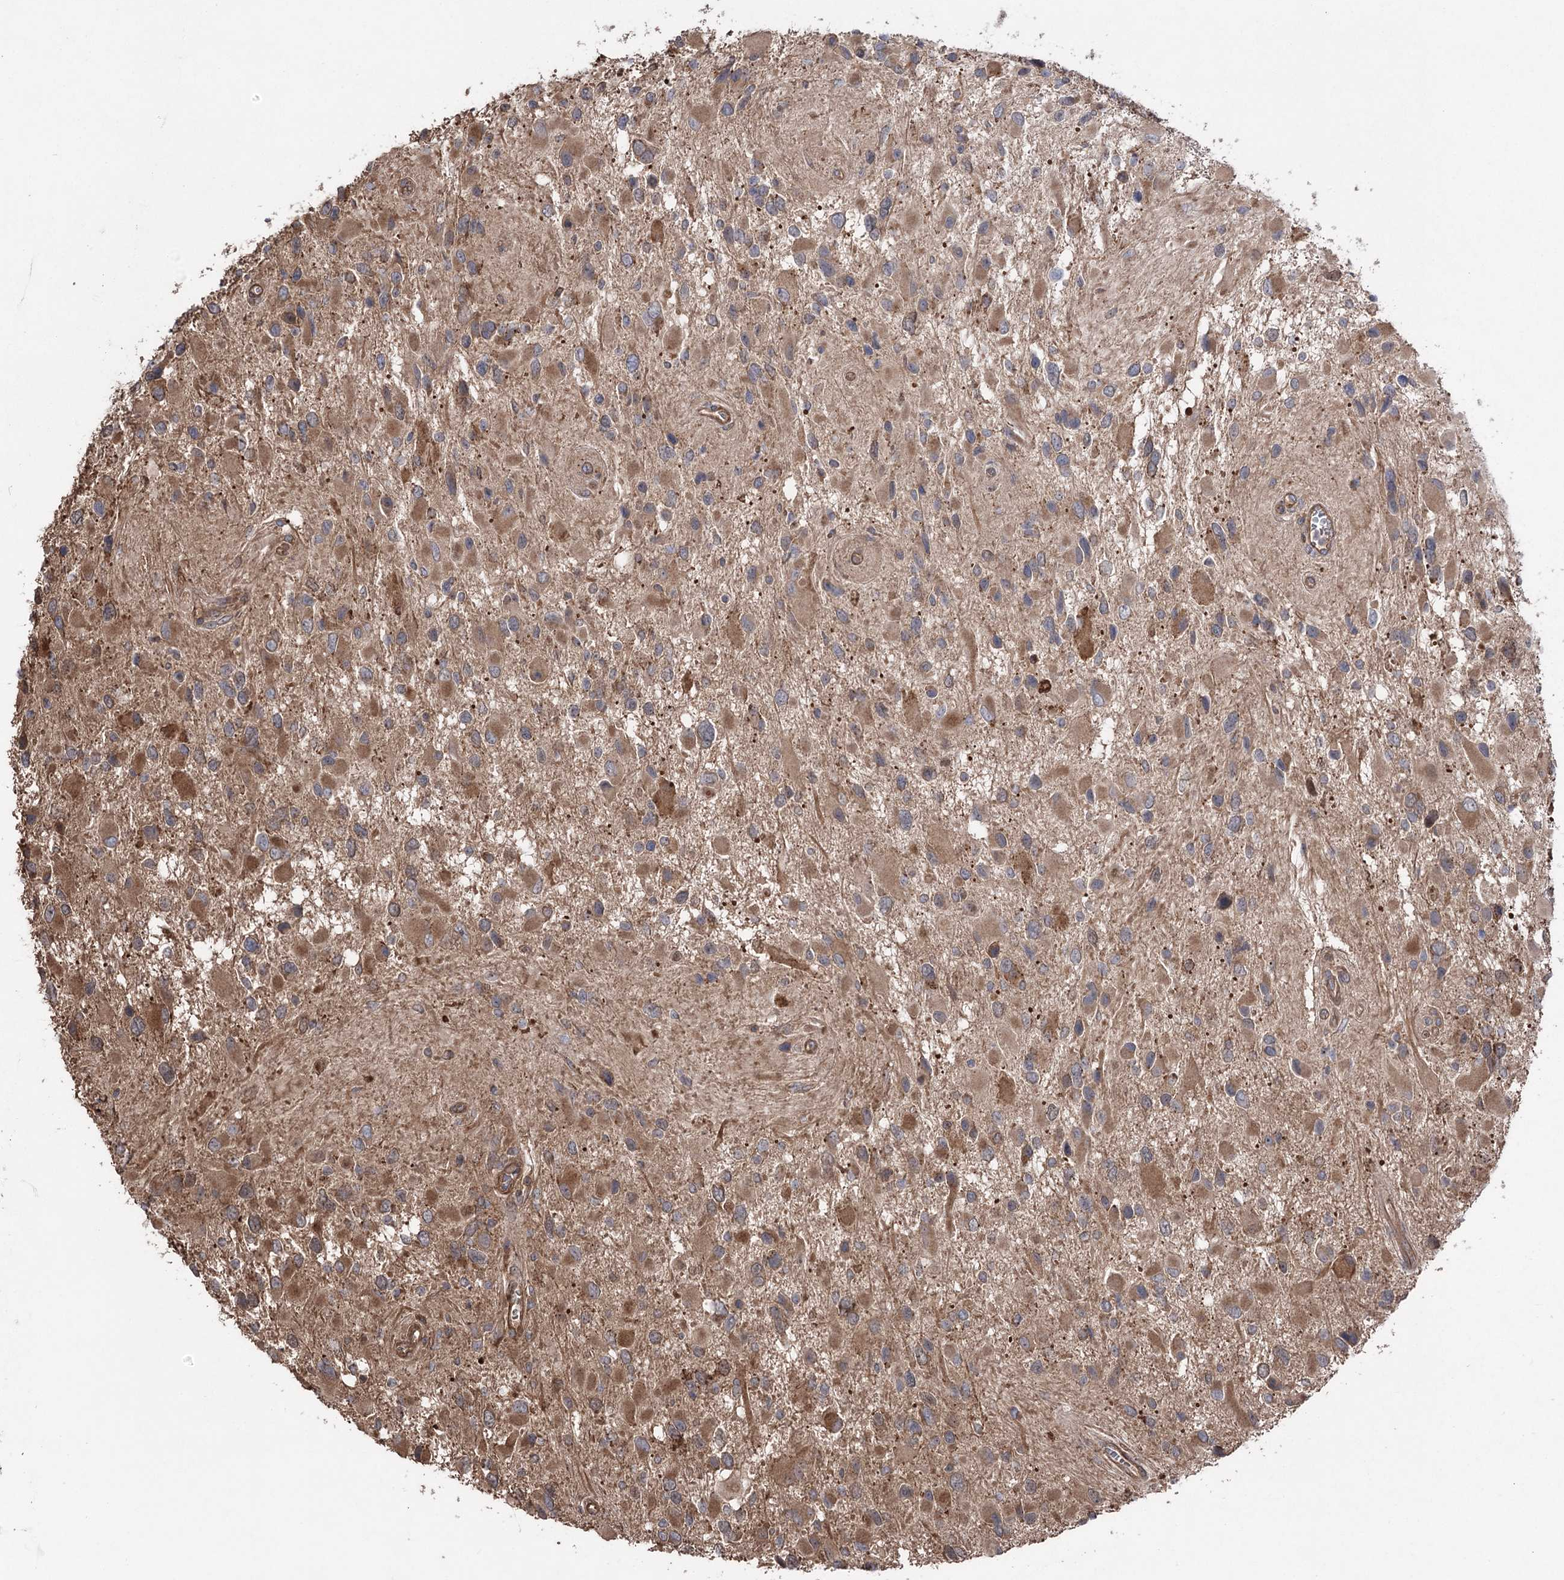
{"staining": {"intensity": "moderate", "quantity": ">75%", "location": "cytoplasmic/membranous"}, "tissue": "glioma", "cell_type": "Tumor cells", "image_type": "cancer", "snomed": [{"axis": "morphology", "description": "Glioma, malignant, High grade"}, {"axis": "topography", "description": "Brain"}], "caption": "Protein analysis of malignant glioma (high-grade) tissue displays moderate cytoplasmic/membranous staining in about >75% of tumor cells.", "gene": "LARS2", "patient": {"sex": "male", "age": 53}}